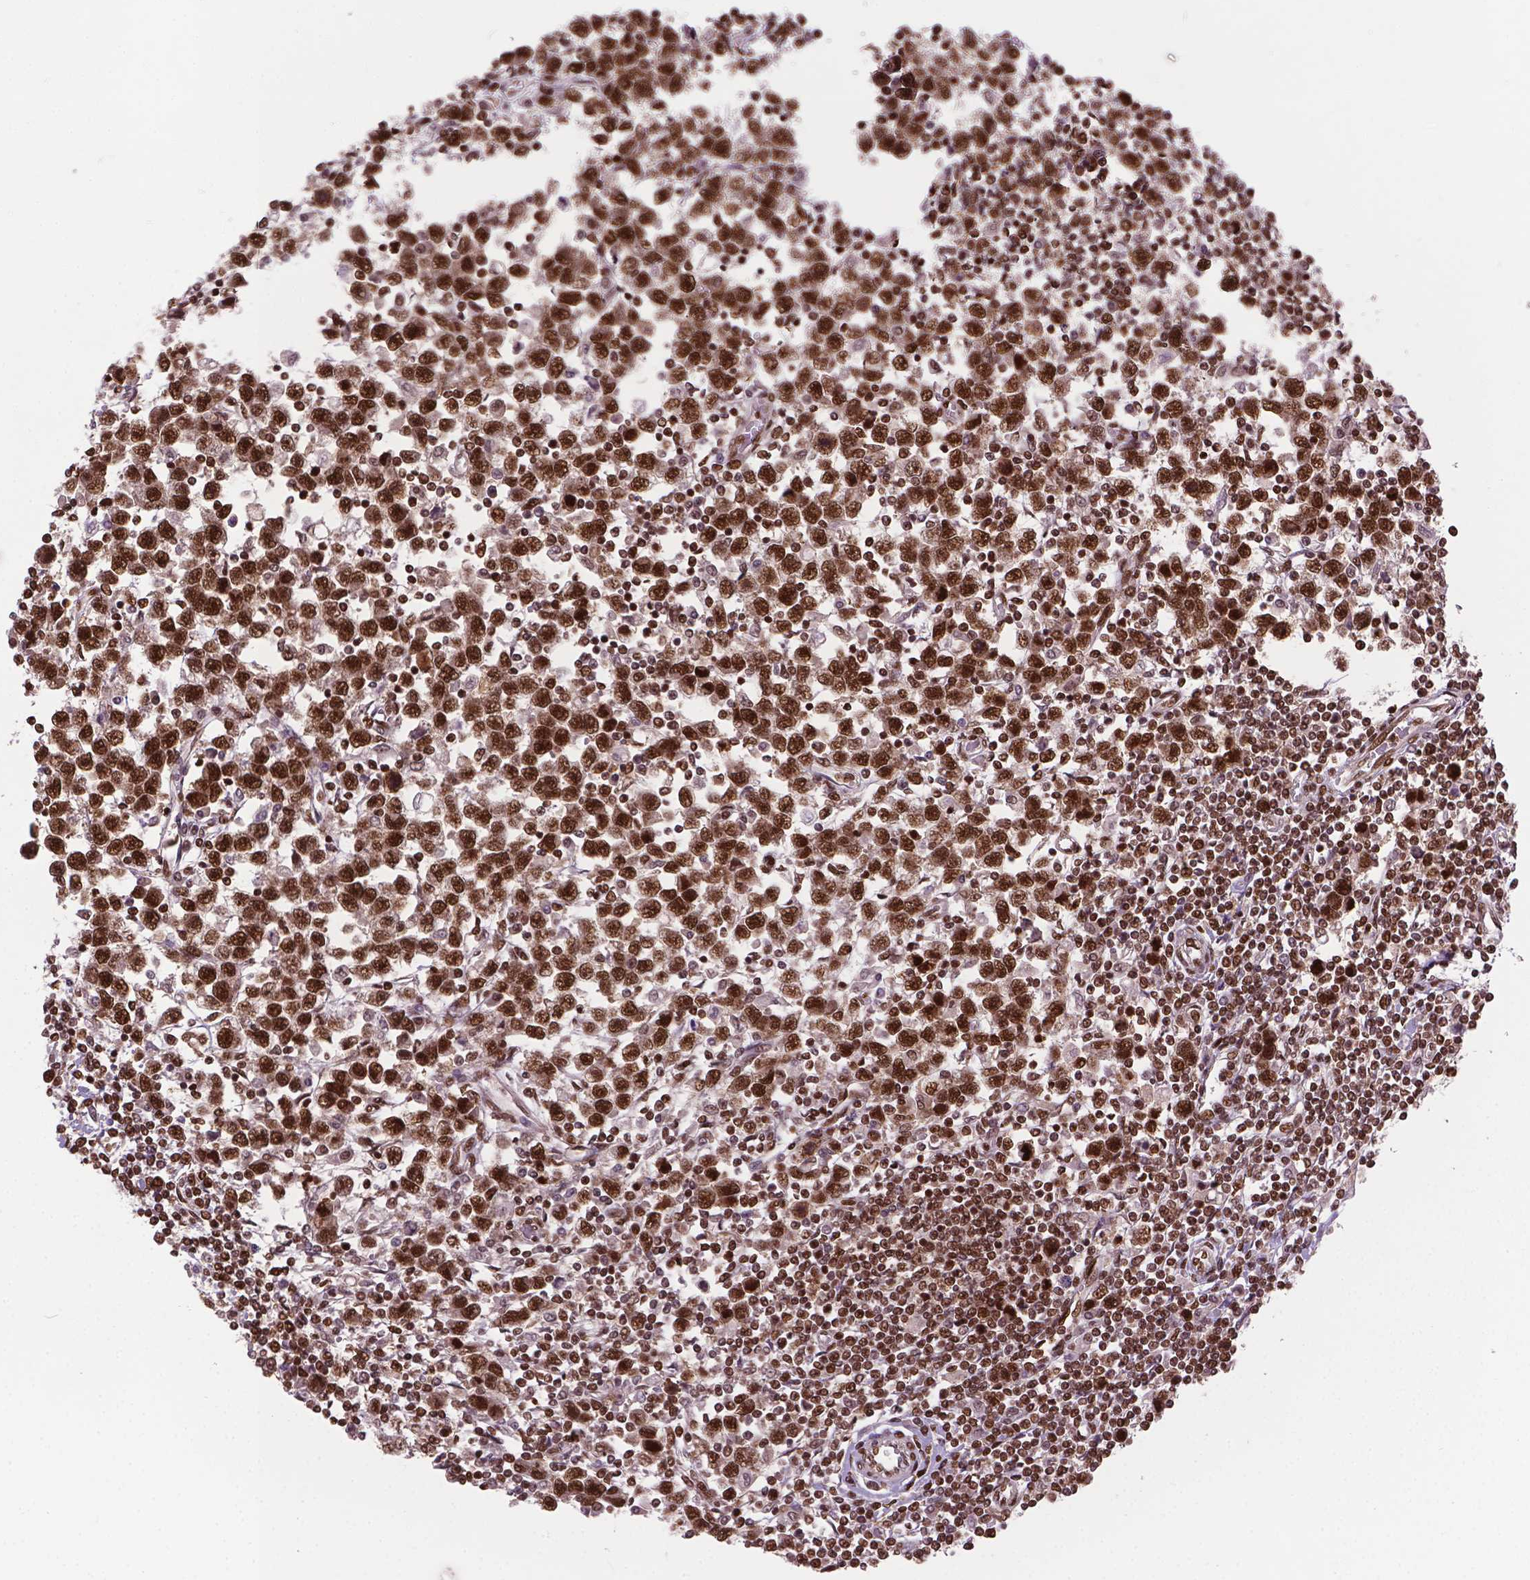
{"staining": {"intensity": "strong", "quantity": ">75%", "location": "nuclear"}, "tissue": "testis cancer", "cell_type": "Tumor cells", "image_type": "cancer", "snomed": [{"axis": "morphology", "description": "Normal tissue, NOS"}, {"axis": "morphology", "description": "Seminoma, NOS"}, {"axis": "topography", "description": "Testis"}, {"axis": "topography", "description": "Epididymis"}], "caption": "A high-resolution image shows IHC staining of testis cancer, which demonstrates strong nuclear staining in about >75% of tumor cells.", "gene": "SIRT6", "patient": {"sex": "male", "age": 34}}